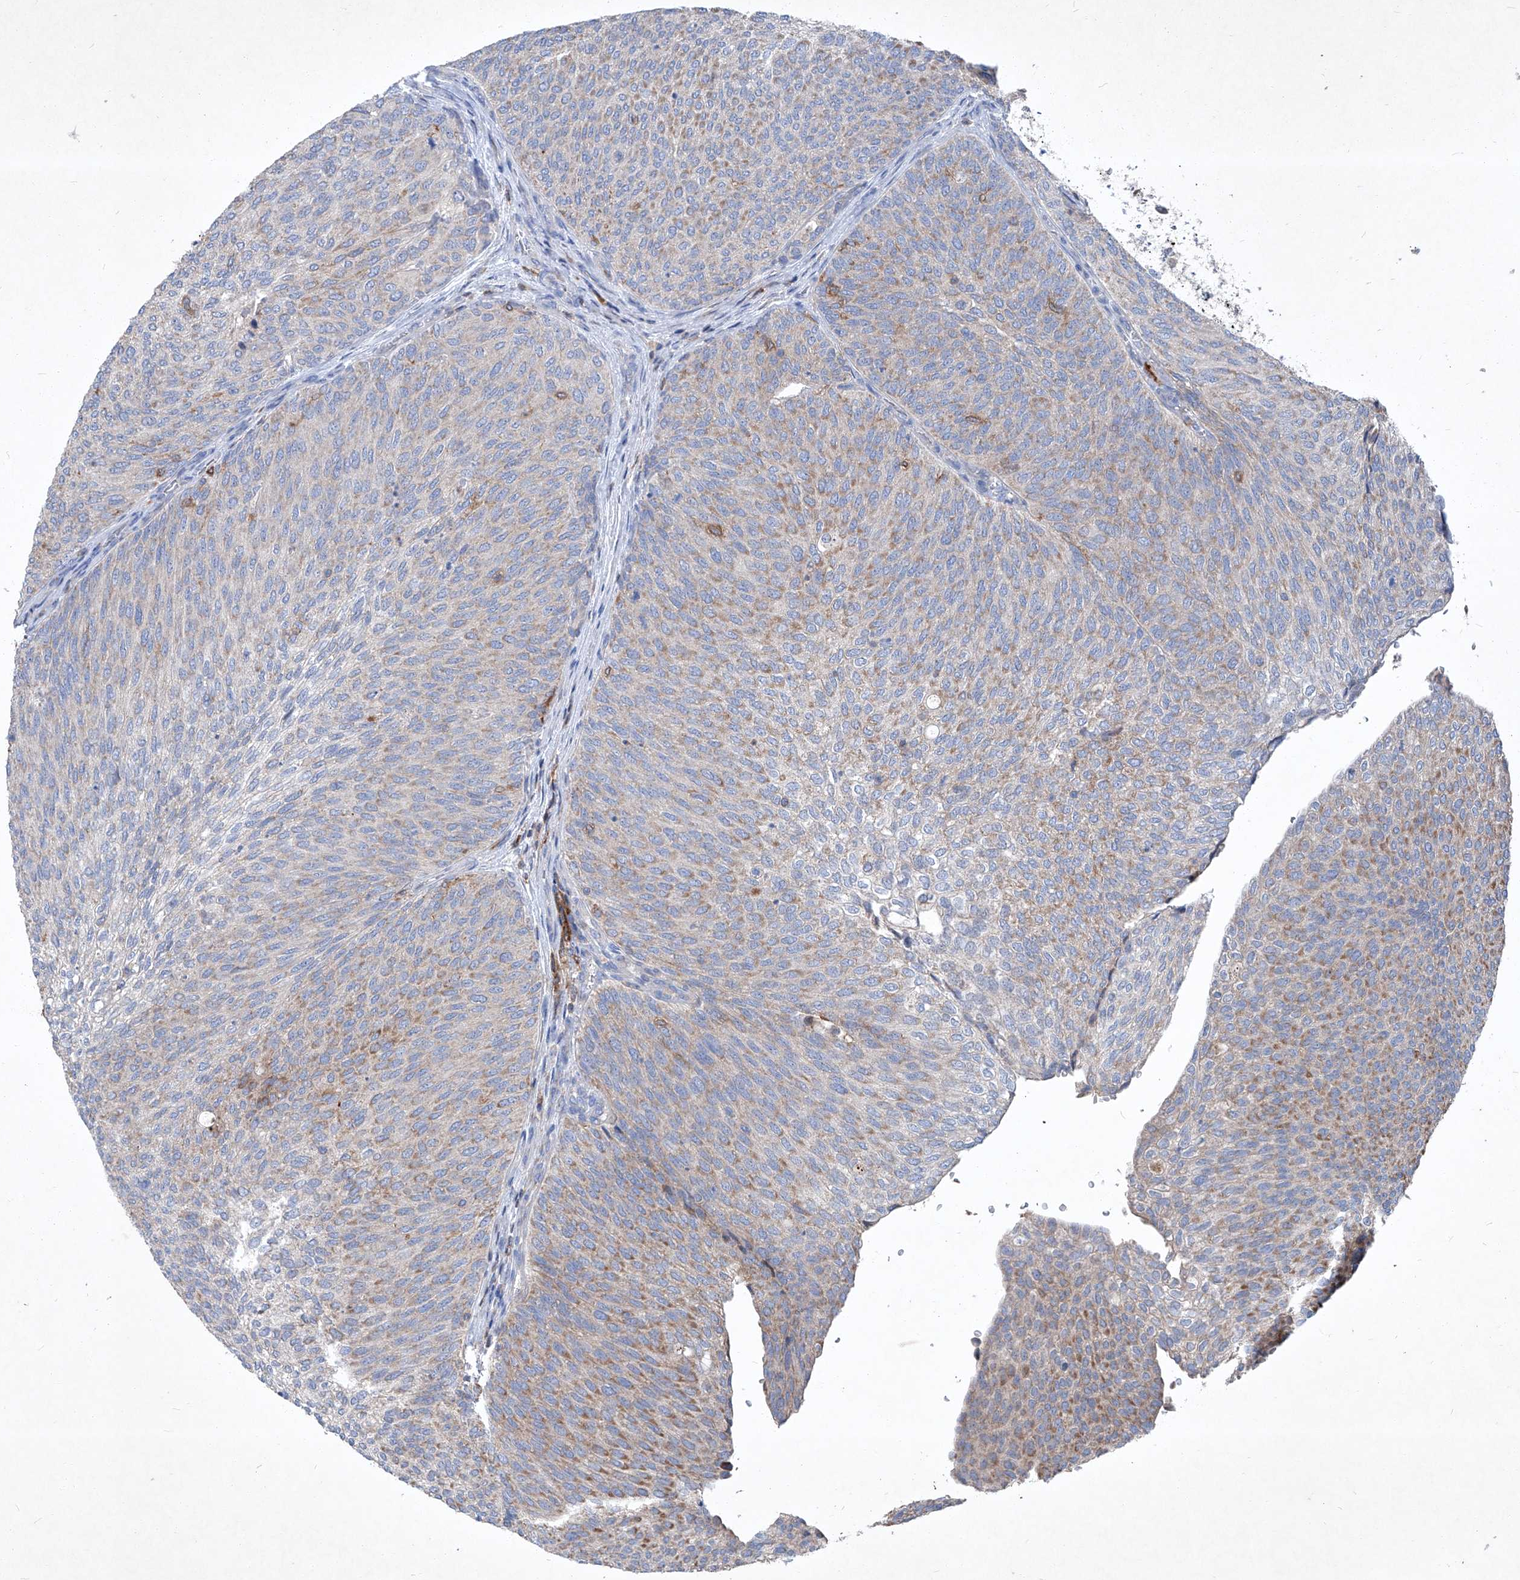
{"staining": {"intensity": "moderate", "quantity": "<25%", "location": "cytoplasmic/membranous"}, "tissue": "urothelial cancer", "cell_type": "Tumor cells", "image_type": "cancer", "snomed": [{"axis": "morphology", "description": "Urothelial carcinoma, Low grade"}, {"axis": "topography", "description": "Urinary bladder"}], "caption": "Human low-grade urothelial carcinoma stained with a brown dye demonstrates moderate cytoplasmic/membranous positive staining in about <25% of tumor cells.", "gene": "EPHA8", "patient": {"sex": "female", "age": 79}}